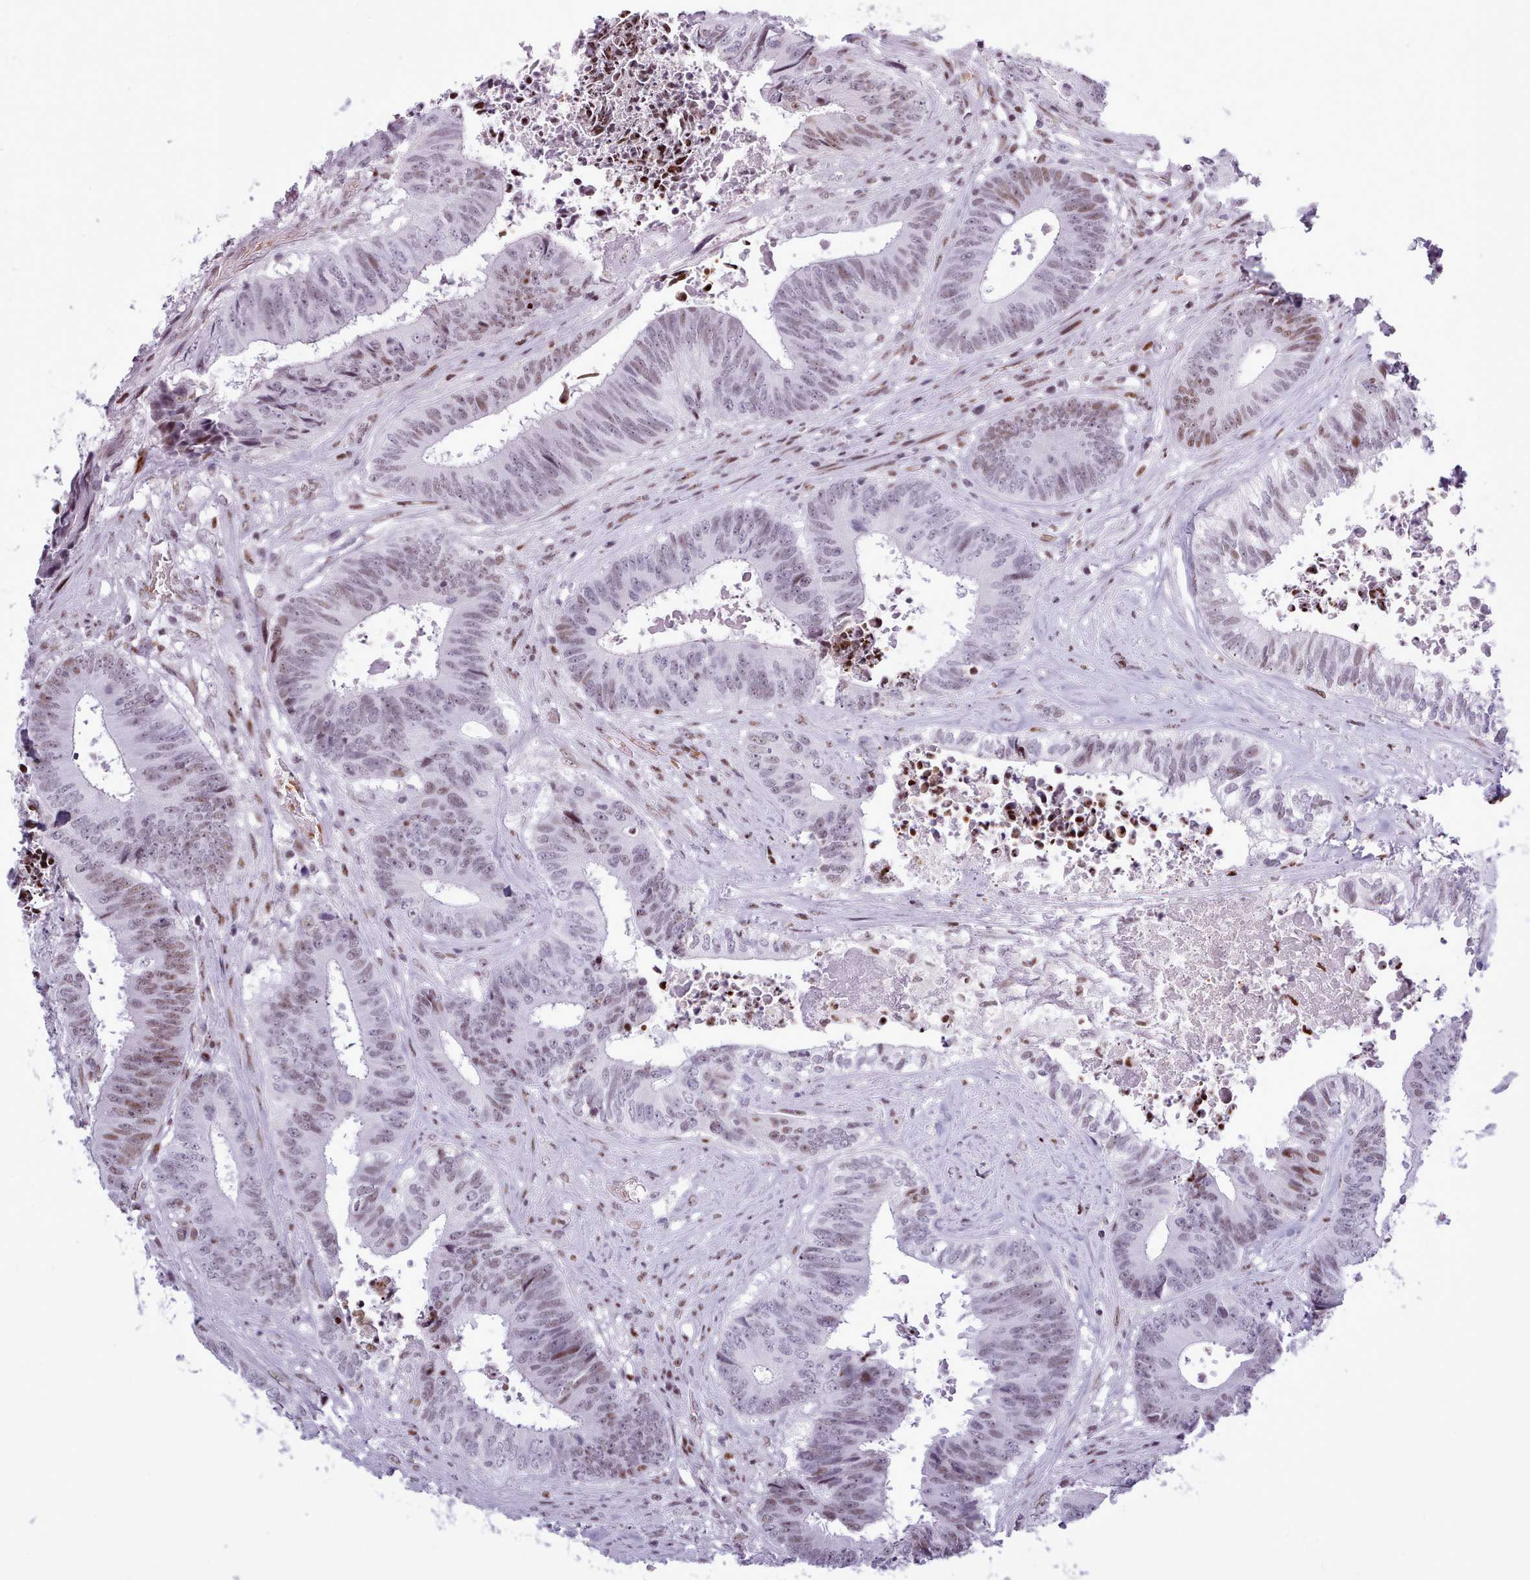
{"staining": {"intensity": "weak", "quantity": ">75%", "location": "nuclear"}, "tissue": "colorectal cancer", "cell_type": "Tumor cells", "image_type": "cancer", "snomed": [{"axis": "morphology", "description": "Adenocarcinoma, NOS"}, {"axis": "topography", "description": "Rectum"}], "caption": "A high-resolution photomicrograph shows IHC staining of colorectal cancer, which displays weak nuclear expression in approximately >75% of tumor cells. The protein is shown in brown color, while the nuclei are stained blue.", "gene": "SRSF4", "patient": {"sex": "male", "age": 72}}